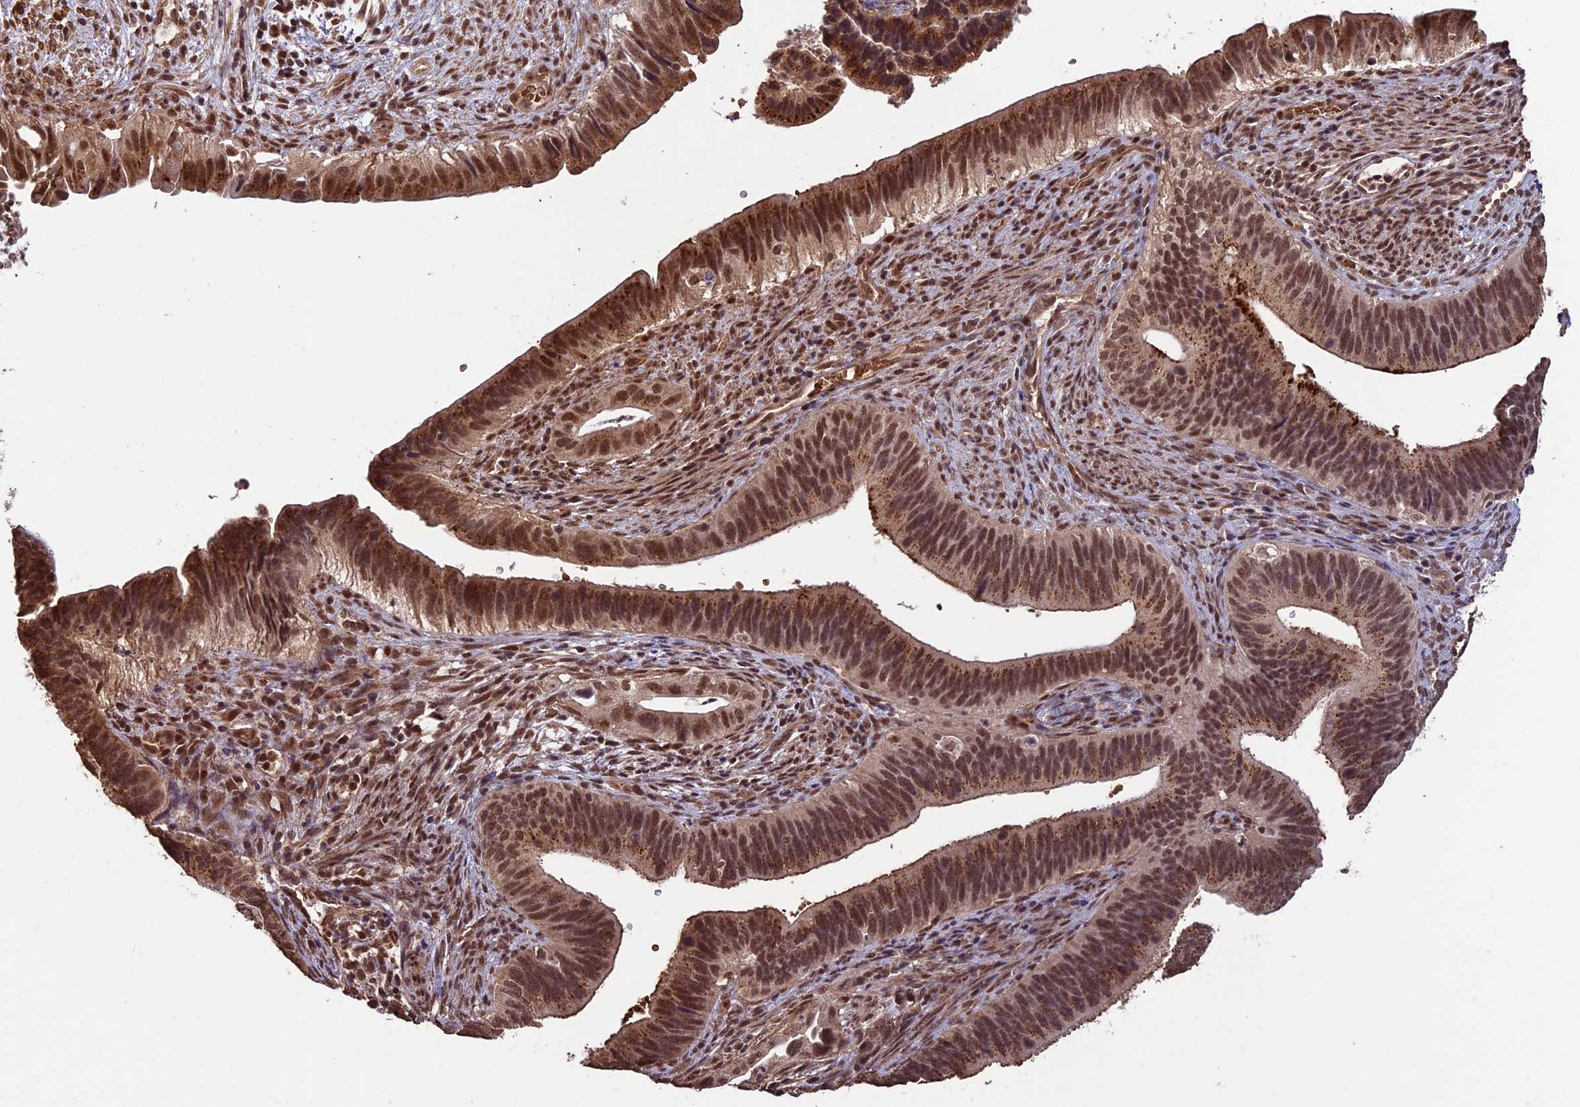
{"staining": {"intensity": "strong", "quantity": ">75%", "location": "nuclear"}, "tissue": "cervical cancer", "cell_type": "Tumor cells", "image_type": "cancer", "snomed": [{"axis": "morphology", "description": "Adenocarcinoma, NOS"}, {"axis": "topography", "description": "Cervix"}], "caption": "An immunohistochemistry image of neoplastic tissue is shown. Protein staining in brown highlights strong nuclear positivity in cervical cancer (adenocarcinoma) within tumor cells.", "gene": "CABIN1", "patient": {"sex": "female", "age": 42}}